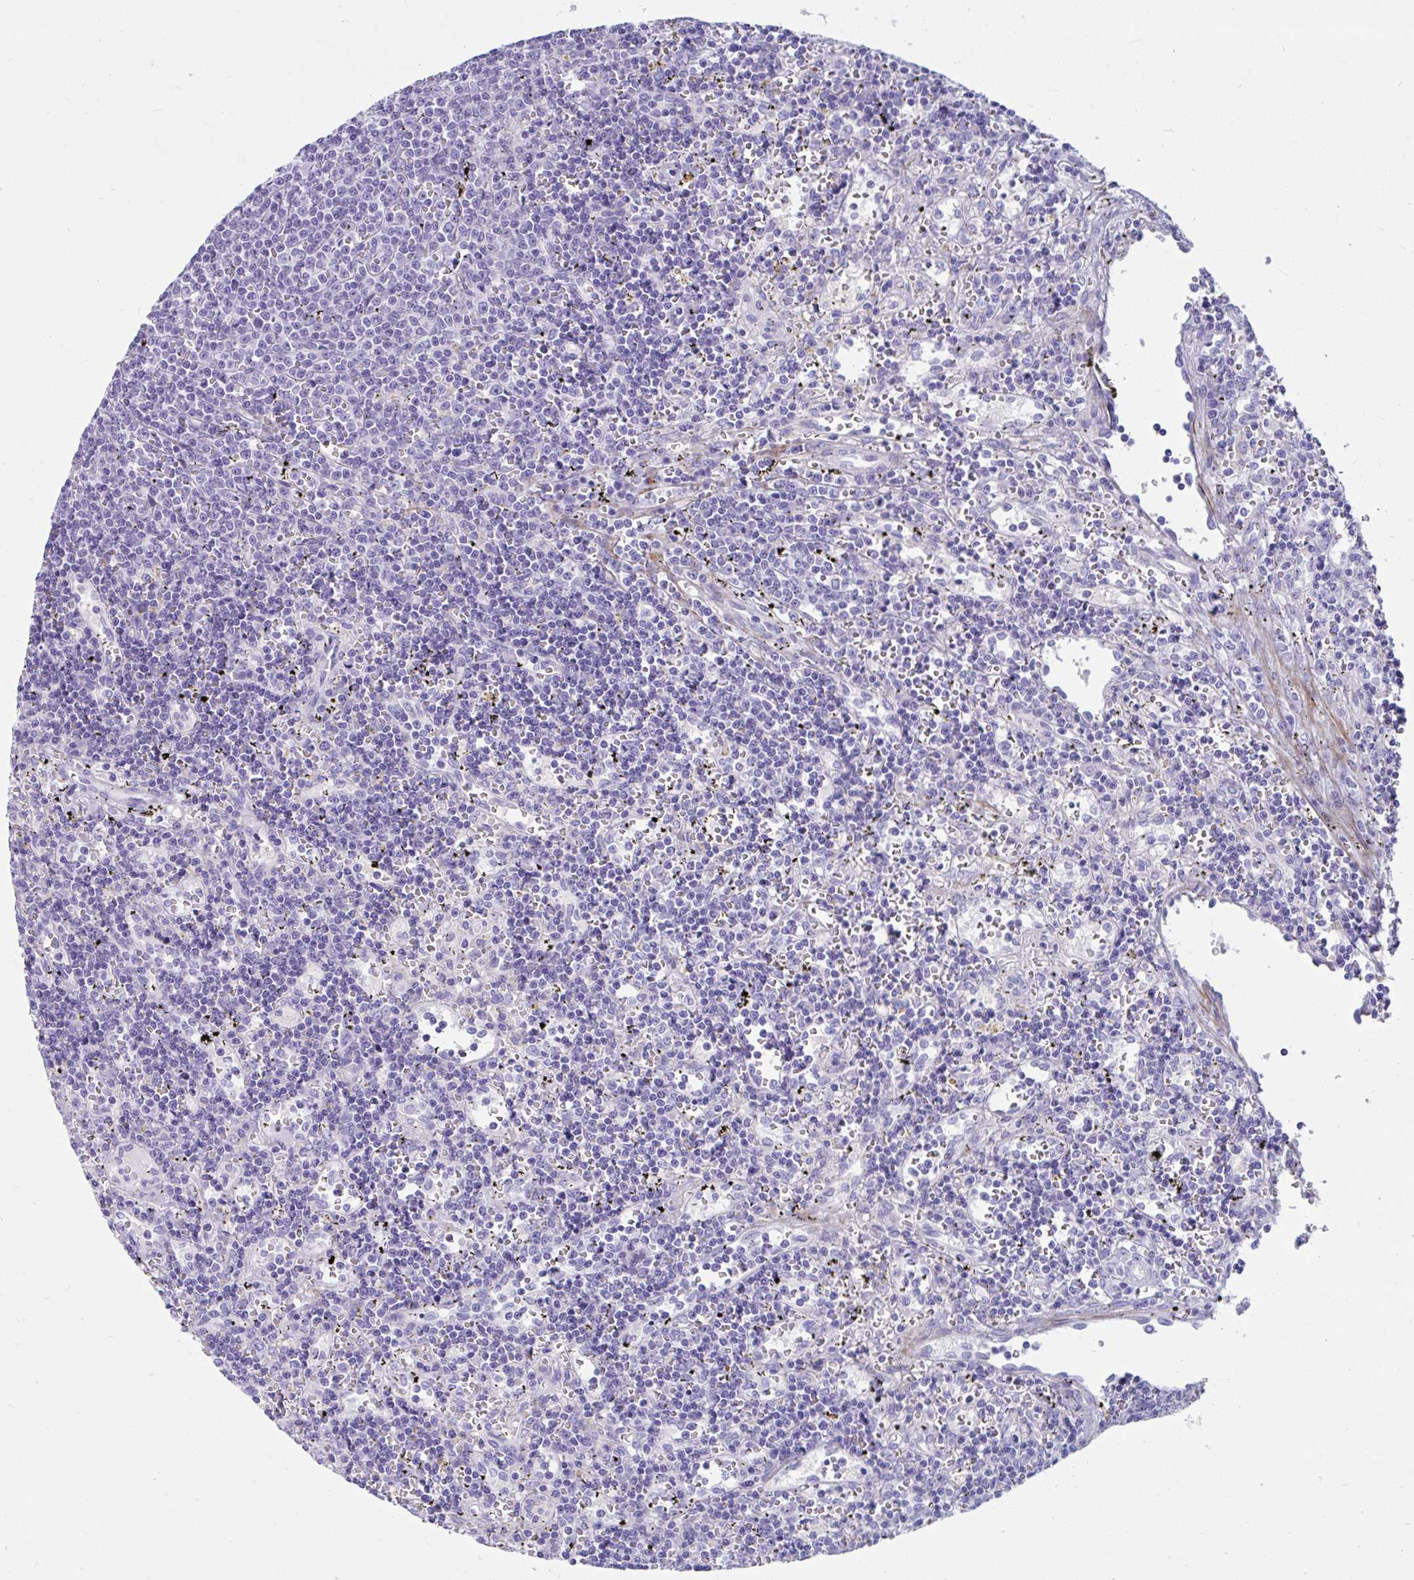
{"staining": {"intensity": "negative", "quantity": "none", "location": "none"}, "tissue": "lymphoma", "cell_type": "Tumor cells", "image_type": "cancer", "snomed": [{"axis": "morphology", "description": "Malignant lymphoma, non-Hodgkin's type, Low grade"}, {"axis": "topography", "description": "Spleen"}], "caption": "Lymphoma was stained to show a protein in brown. There is no significant positivity in tumor cells. (DAB IHC, high magnification).", "gene": "GRXCR2", "patient": {"sex": "male", "age": 60}}